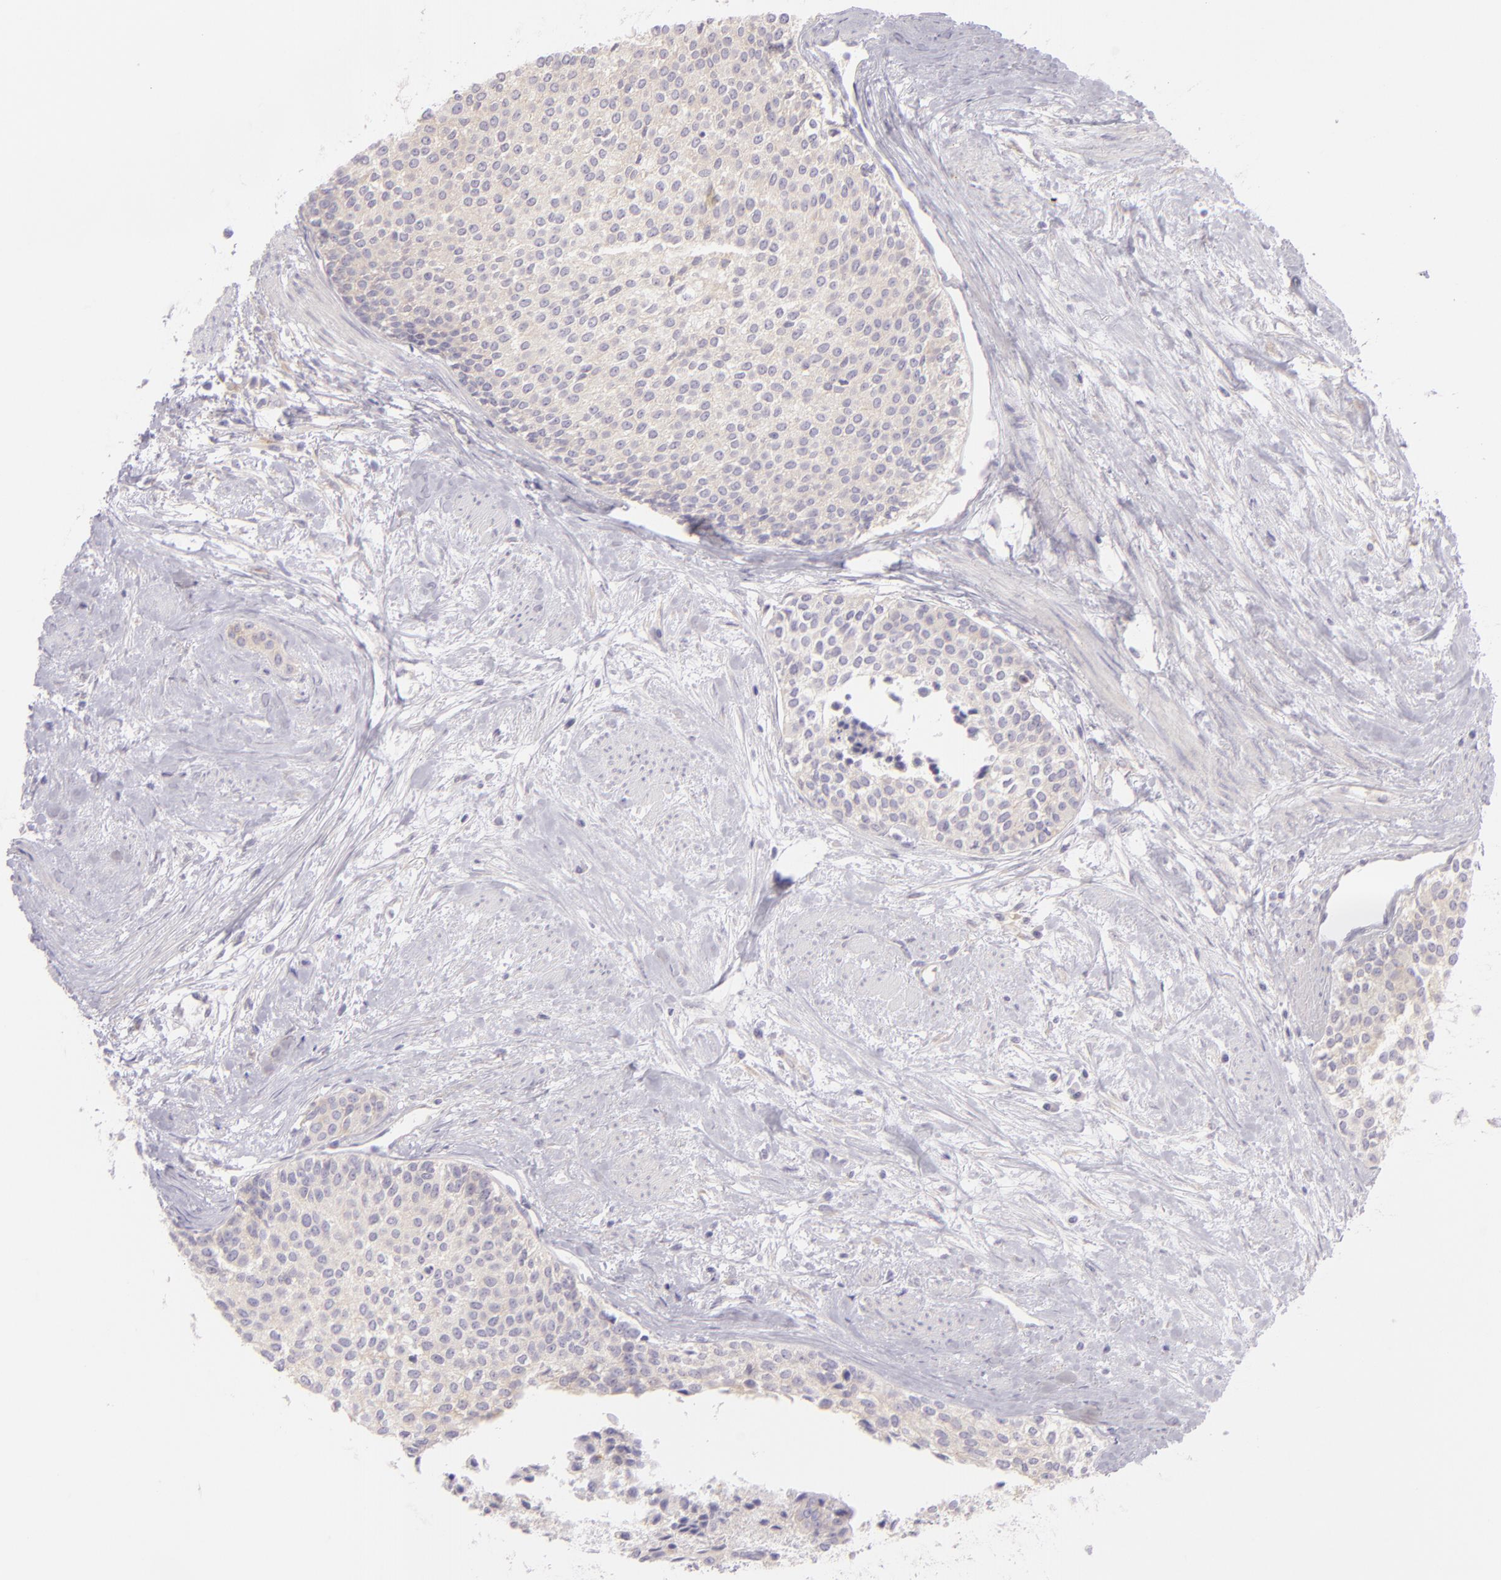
{"staining": {"intensity": "negative", "quantity": "none", "location": "none"}, "tissue": "urothelial cancer", "cell_type": "Tumor cells", "image_type": "cancer", "snomed": [{"axis": "morphology", "description": "Urothelial carcinoma, Low grade"}, {"axis": "topography", "description": "Urinary bladder"}], "caption": "This histopathology image is of low-grade urothelial carcinoma stained with immunohistochemistry to label a protein in brown with the nuclei are counter-stained blue. There is no staining in tumor cells. (DAB (3,3'-diaminobenzidine) immunohistochemistry visualized using brightfield microscopy, high magnification).", "gene": "ZC3H7B", "patient": {"sex": "female", "age": 73}}